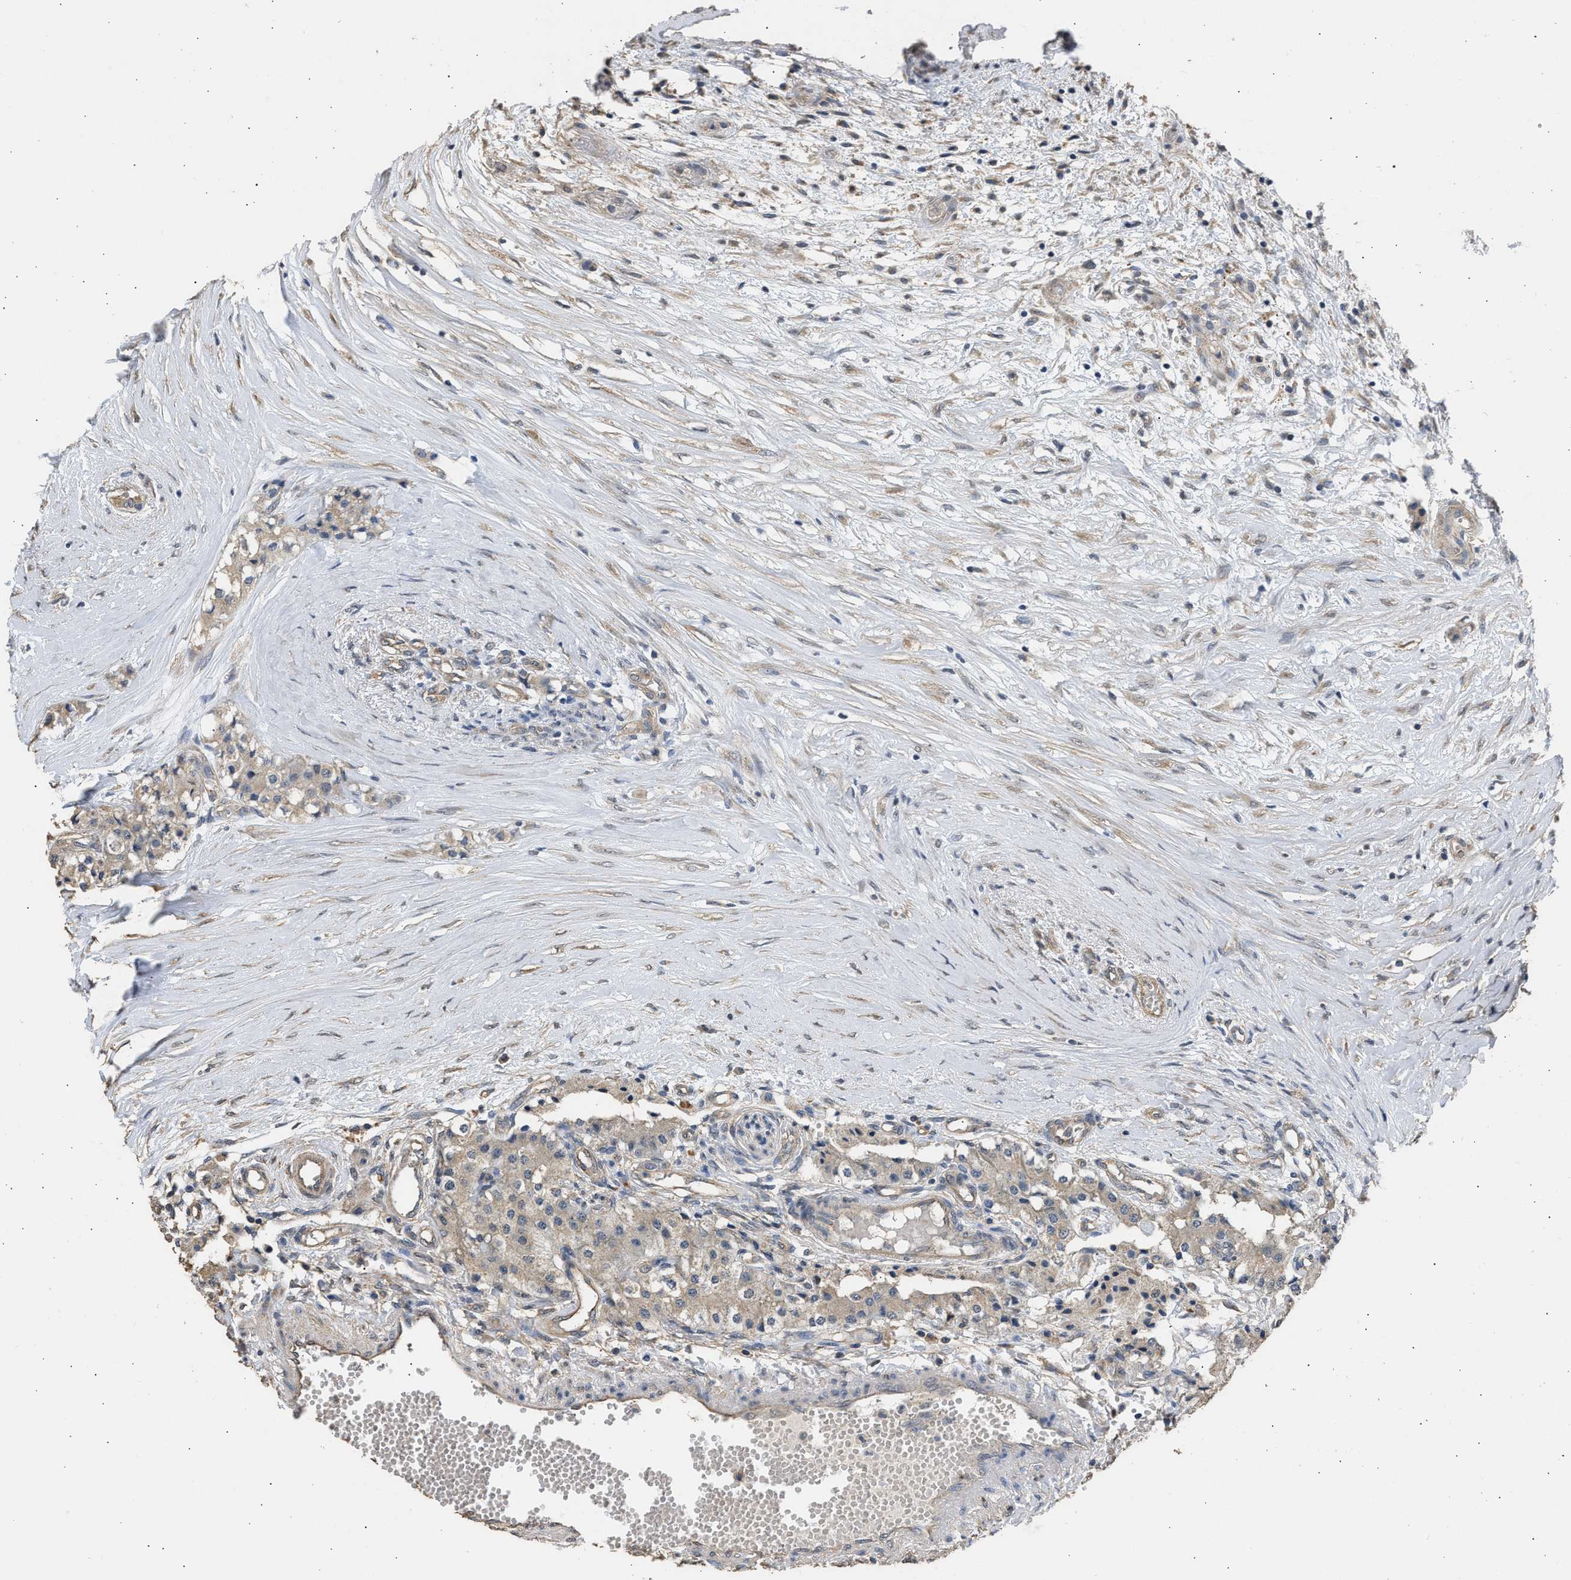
{"staining": {"intensity": "weak", "quantity": ">75%", "location": "cytoplasmic/membranous"}, "tissue": "carcinoid", "cell_type": "Tumor cells", "image_type": "cancer", "snomed": [{"axis": "morphology", "description": "Carcinoid, malignant, NOS"}, {"axis": "topography", "description": "Colon"}], "caption": "Malignant carcinoid was stained to show a protein in brown. There is low levels of weak cytoplasmic/membranous expression in about >75% of tumor cells. Nuclei are stained in blue.", "gene": "SPINT2", "patient": {"sex": "female", "age": 52}}